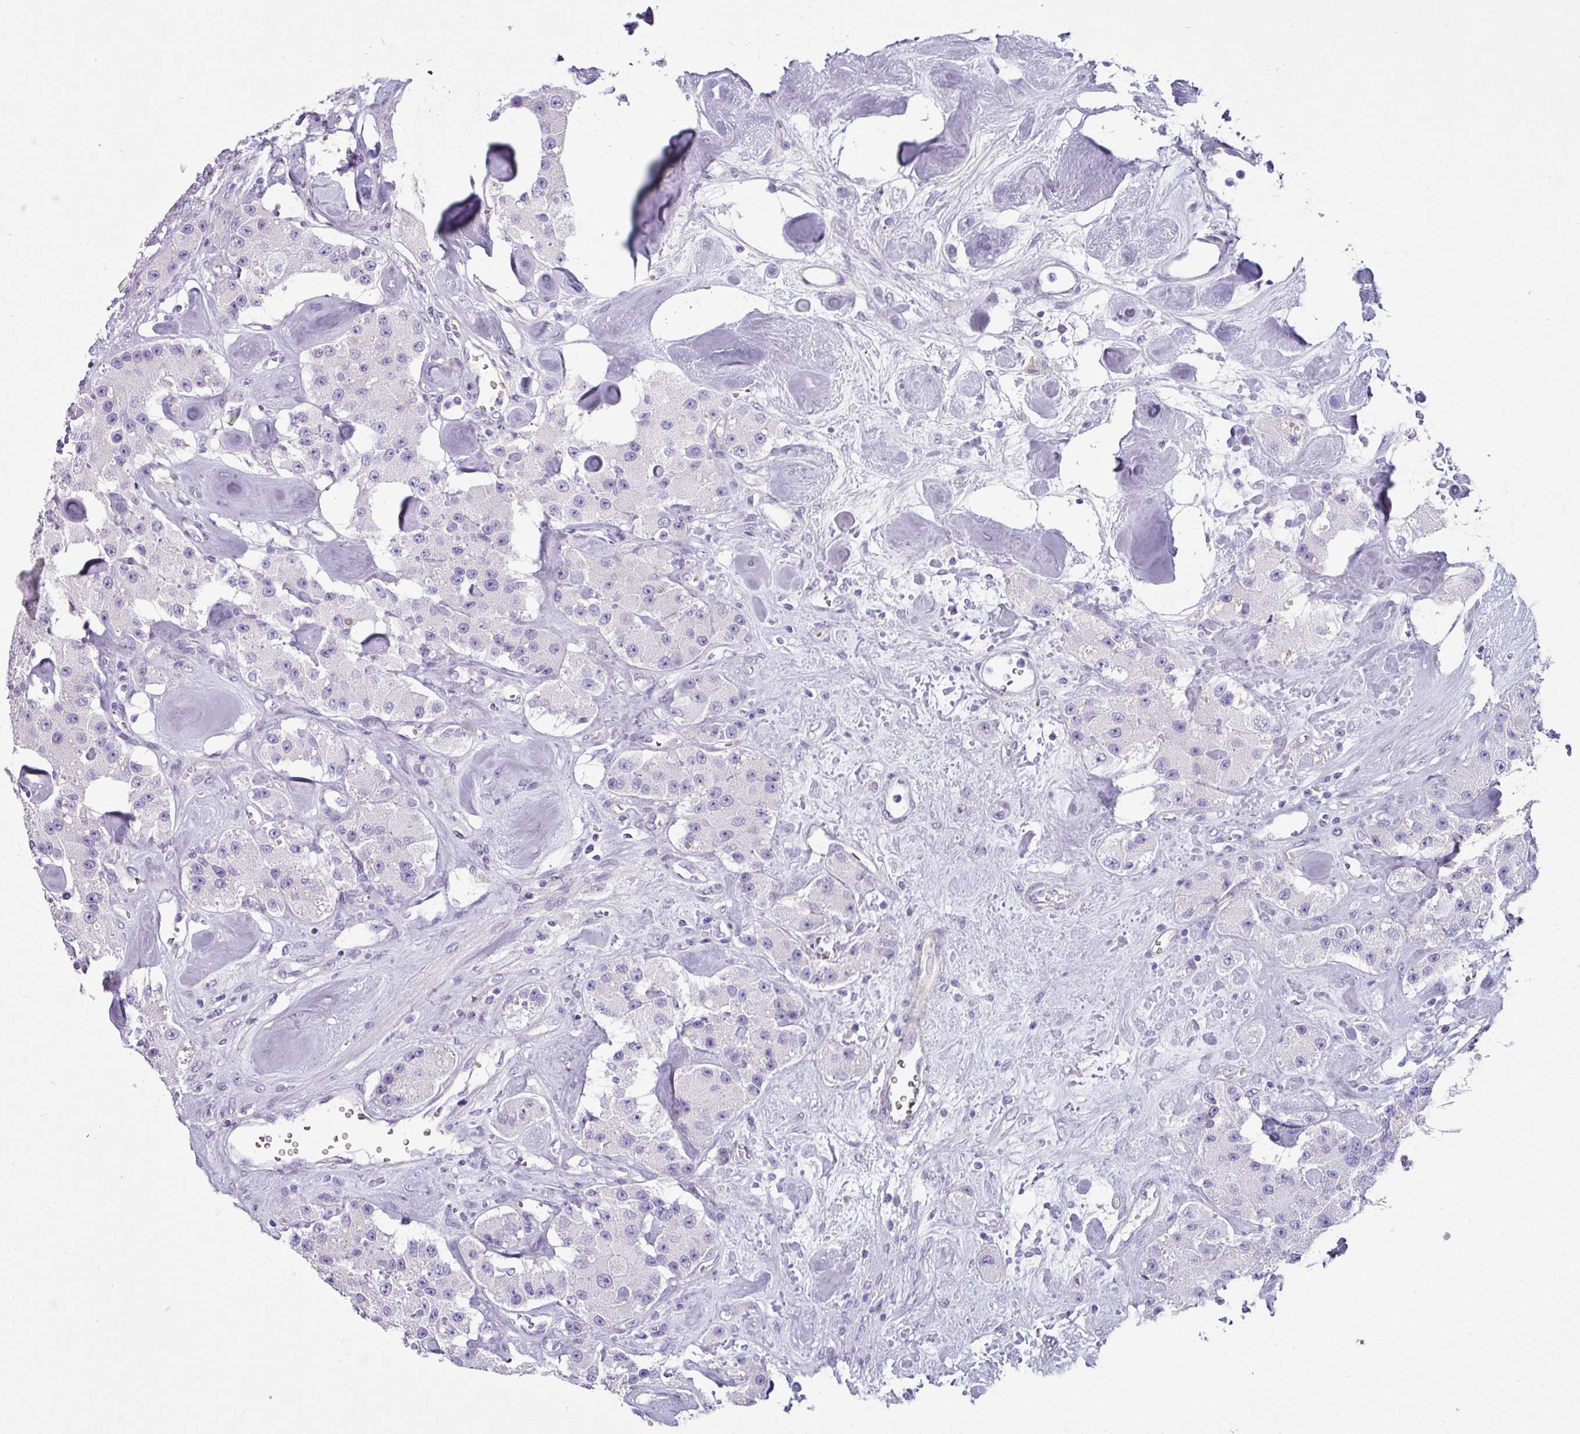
{"staining": {"intensity": "negative", "quantity": "none", "location": "none"}, "tissue": "carcinoid", "cell_type": "Tumor cells", "image_type": "cancer", "snomed": [{"axis": "morphology", "description": "Carcinoid, malignant, NOS"}, {"axis": "topography", "description": "Pancreas"}], "caption": "A histopathology image of carcinoid (malignant) stained for a protein exhibits no brown staining in tumor cells.", "gene": "VCX2", "patient": {"sex": "male", "age": 41}}